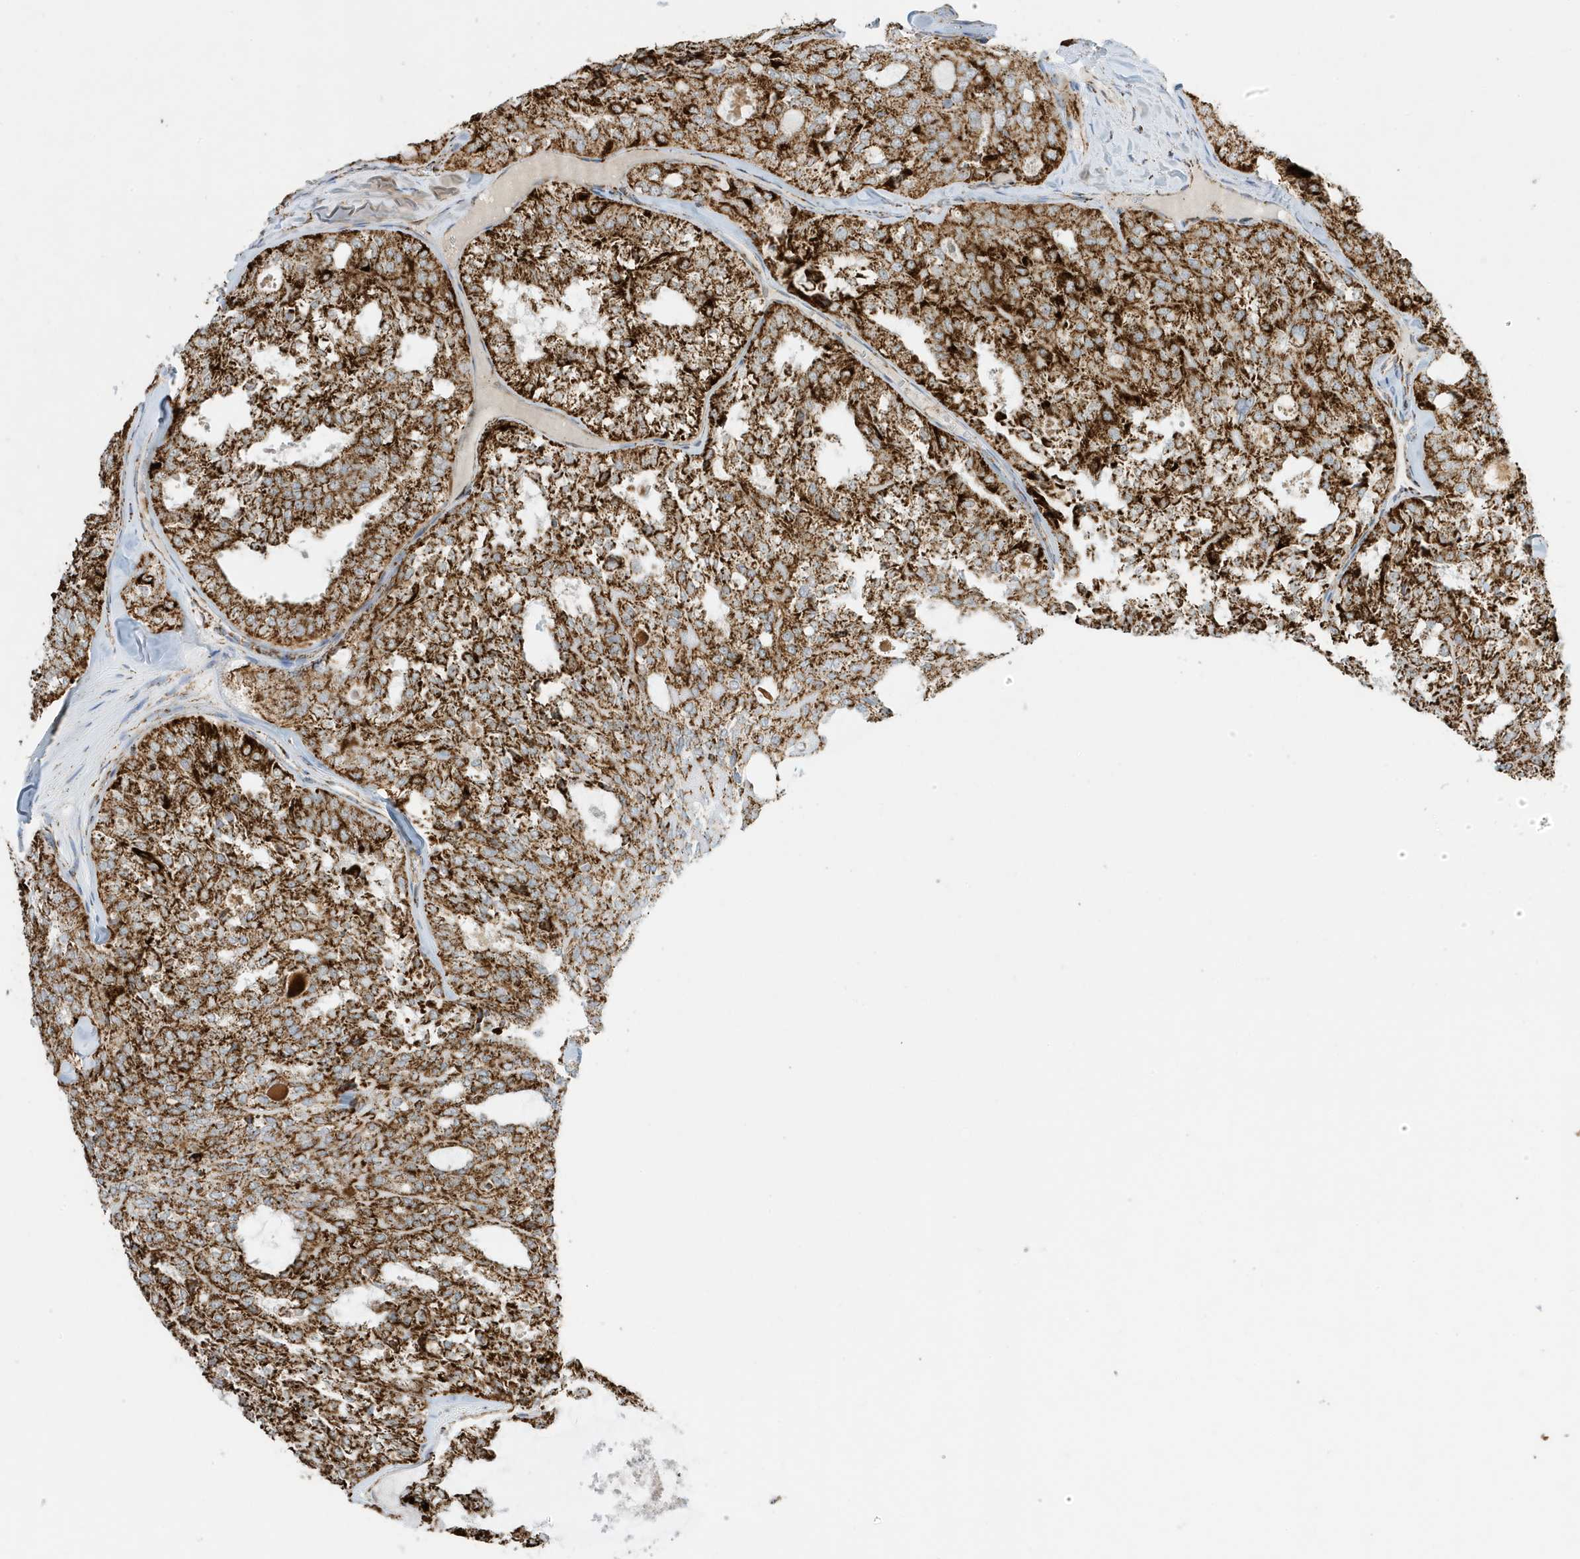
{"staining": {"intensity": "strong", "quantity": ">75%", "location": "cytoplasmic/membranous"}, "tissue": "thyroid cancer", "cell_type": "Tumor cells", "image_type": "cancer", "snomed": [{"axis": "morphology", "description": "Follicular adenoma carcinoma, NOS"}, {"axis": "topography", "description": "Thyroid gland"}], "caption": "Immunohistochemical staining of follicular adenoma carcinoma (thyroid) demonstrates strong cytoplasmic/membranous protein positivity in about >75% of tumor cells.", "gene": "ATP5ME", "patient": {"sex": "male", "age": 75}}